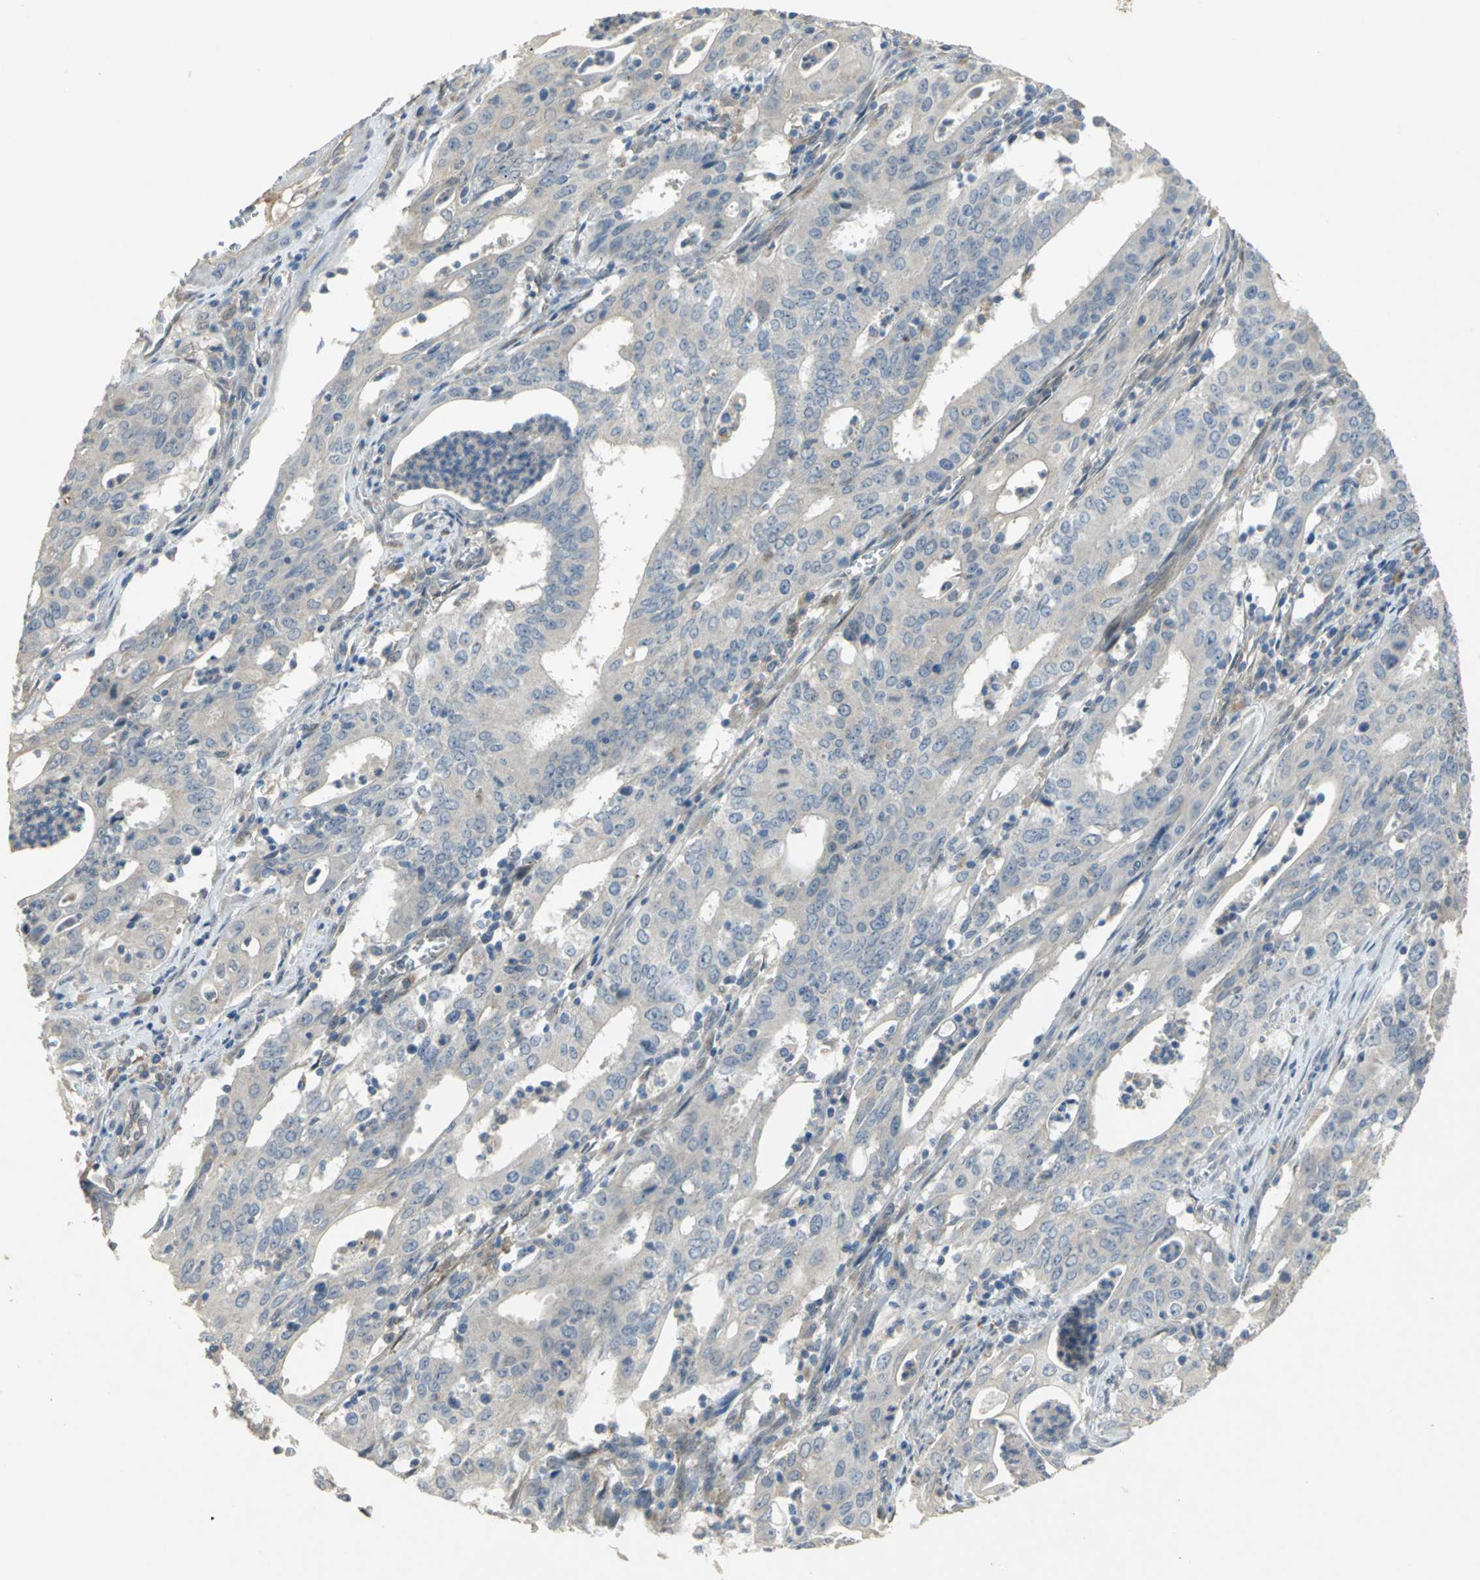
{"staining": {"intensity": "negative", "quantity": "none", "location": "none"}, "tissue": "cervical cancer", "cell_type": "Tumor cells", "image_type": "cancer", "snomed": [{"axis": "morphology", "description": "Adenocarcinoma, NOS"}, {"axis": "topography", "description": "Cervix"}], "caption": "The image exhibits no significant positivity in tumor cells of adenocarcinoma (cervical).", "gene": "IL17RB", "patient": {"sex": "female", "age": 44}}